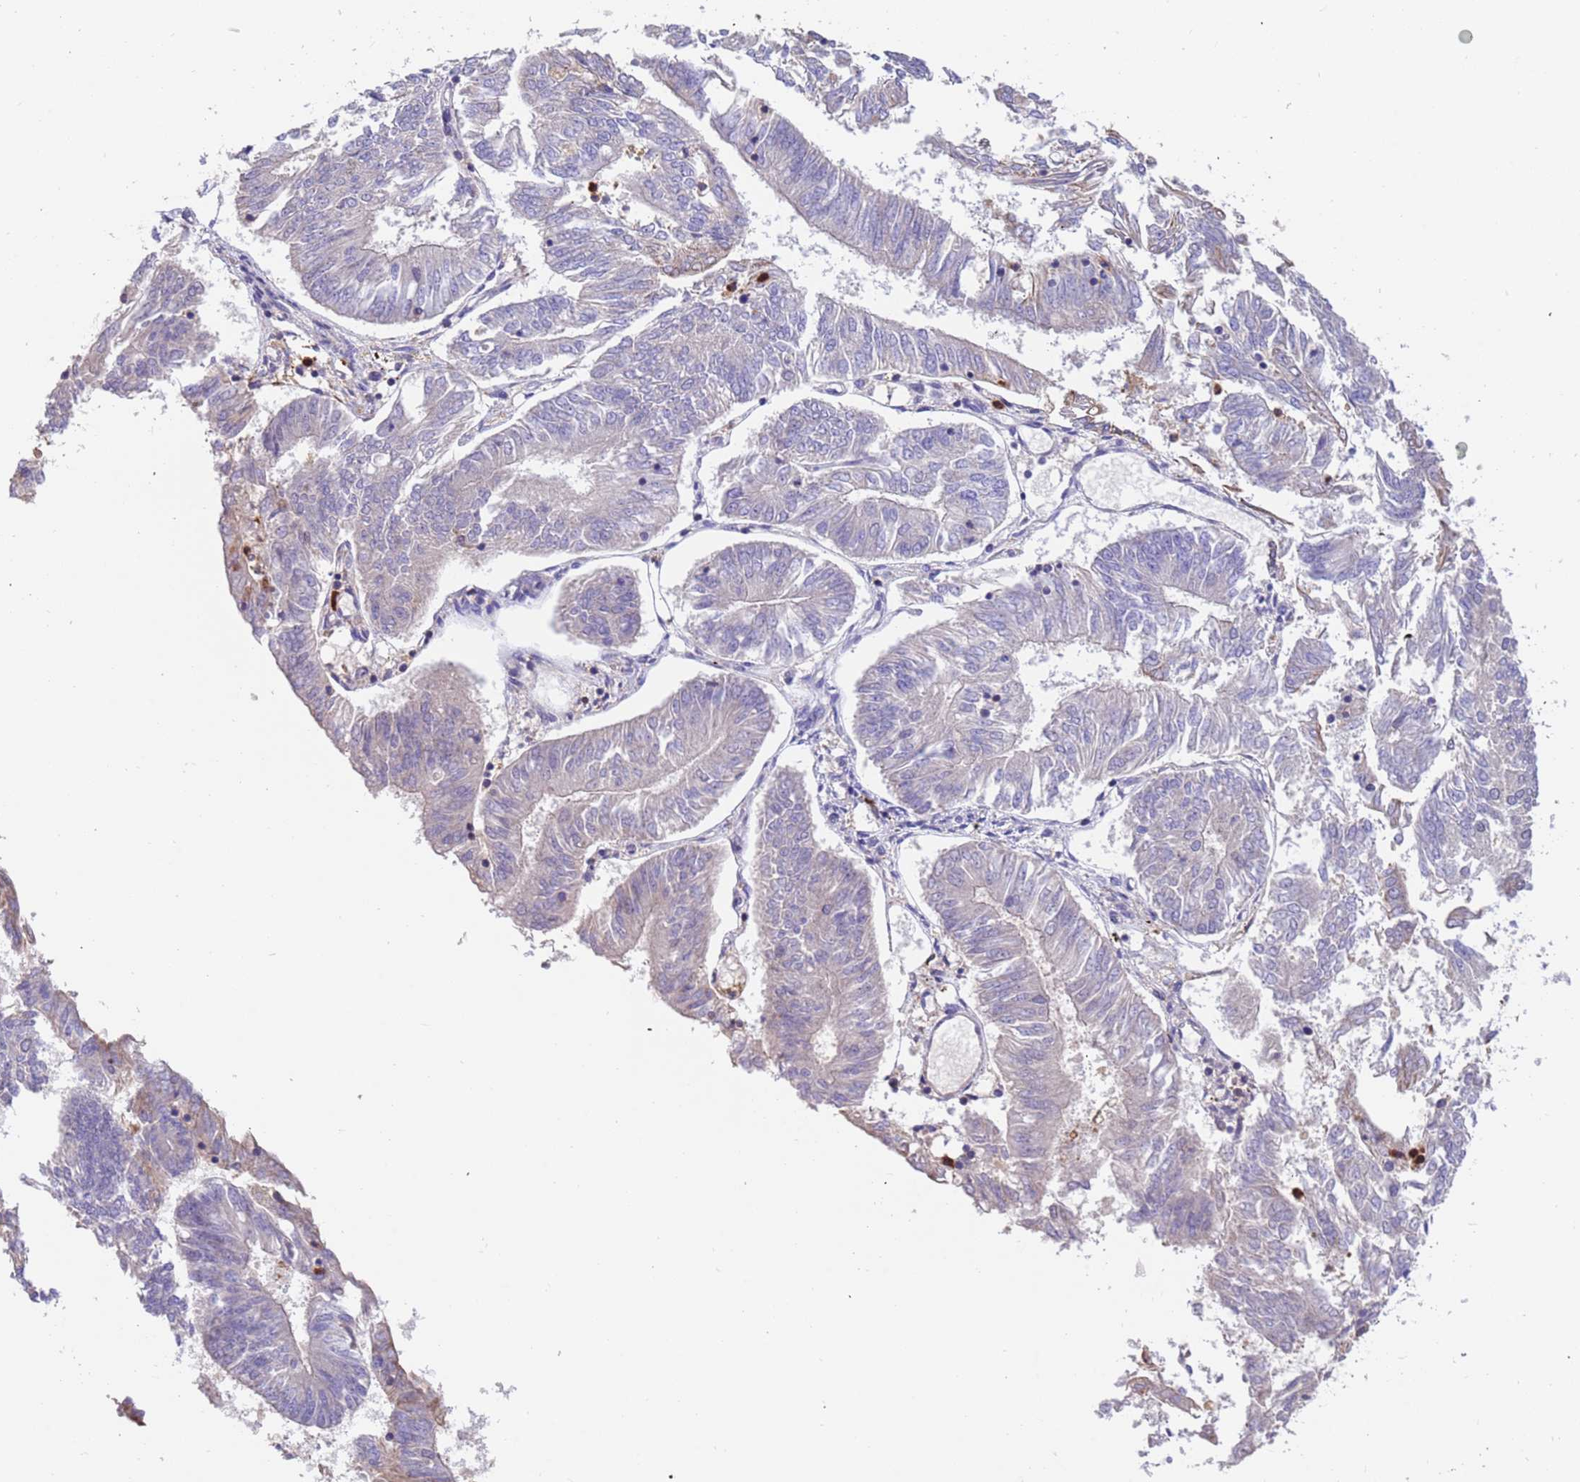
{"staining": {"intensity": "negative", "quantity": "none", "location": "none"}, "tissue": "endometrial cancer", "cell_type": "Tumor cells", "image_type": "cancer", "snomed": [{"axis": "morphology", "description": "Adenocarcinoma, NOS"}, {"axis": "topography", "description": "Endometrium"}], "caption": "IHC histopathology image of endometrial cancer stained for a protein (brown), which demonstrates no expression in tumor cells. Brightfield microscopy of immunohistochemistry stained with DAB (brown) and hematoxylin (blue), captured at high magnification.", "gene": "AMPD3", "patient": {"sex": "female", "age": 58}}